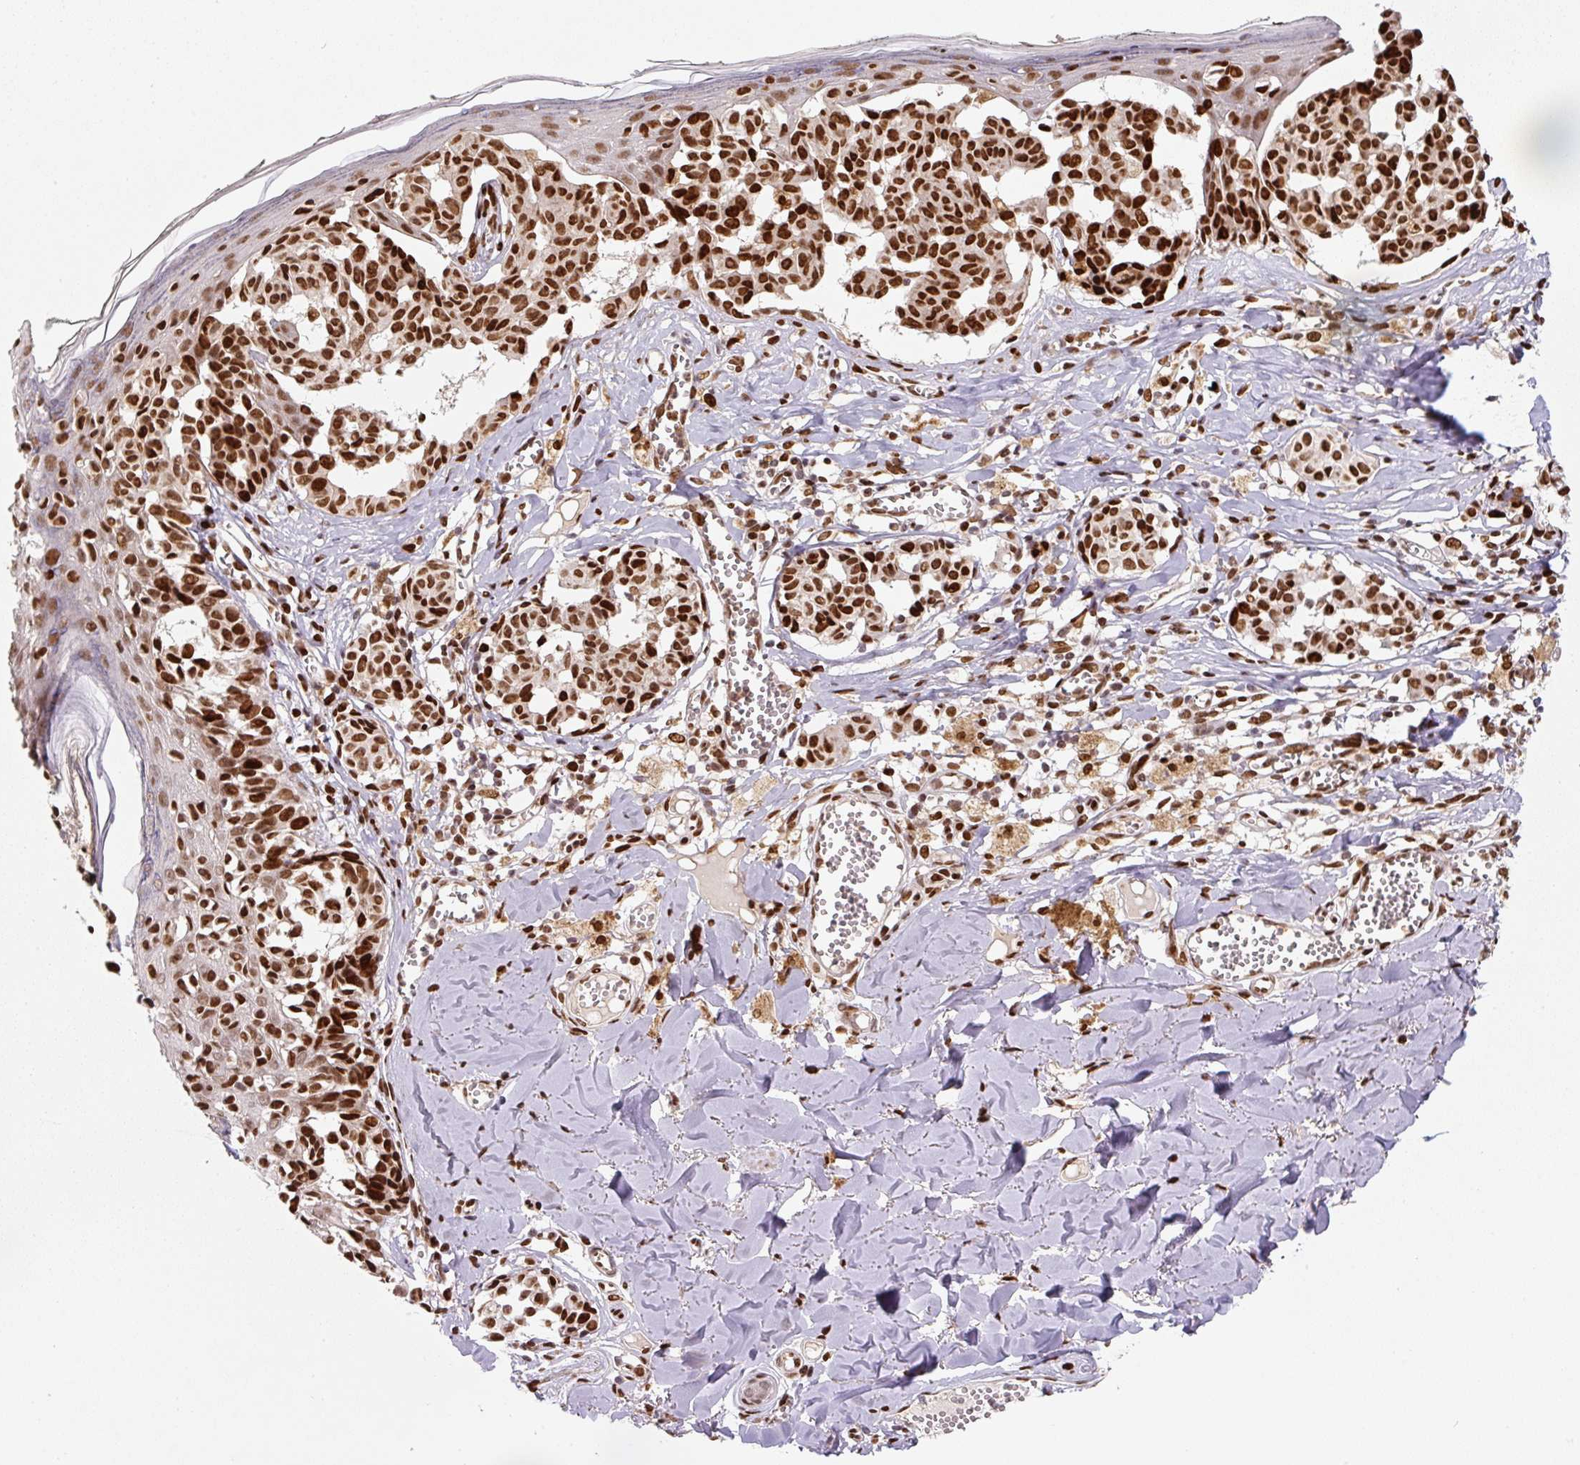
{"staining": {"intensity": "strong", "quantity": ">75%", "location": "nuclear"}, "tissue": "melanoma", "cell_type": "Tumor cells", "image_type": "cancer", "snomed": [{"axis": "morphology", "description": "Malignant melanoma, NOS"}, {"axis": "topography", "description": "Skin"}], "caption": "Approximately >75% of tumor cells in melanoma demonstrate strong nuclear protein expression as visualized by brown immunohistochemical staining.", "gene": "PYDC2", "patient": {"sex": "female", "age": 43}}